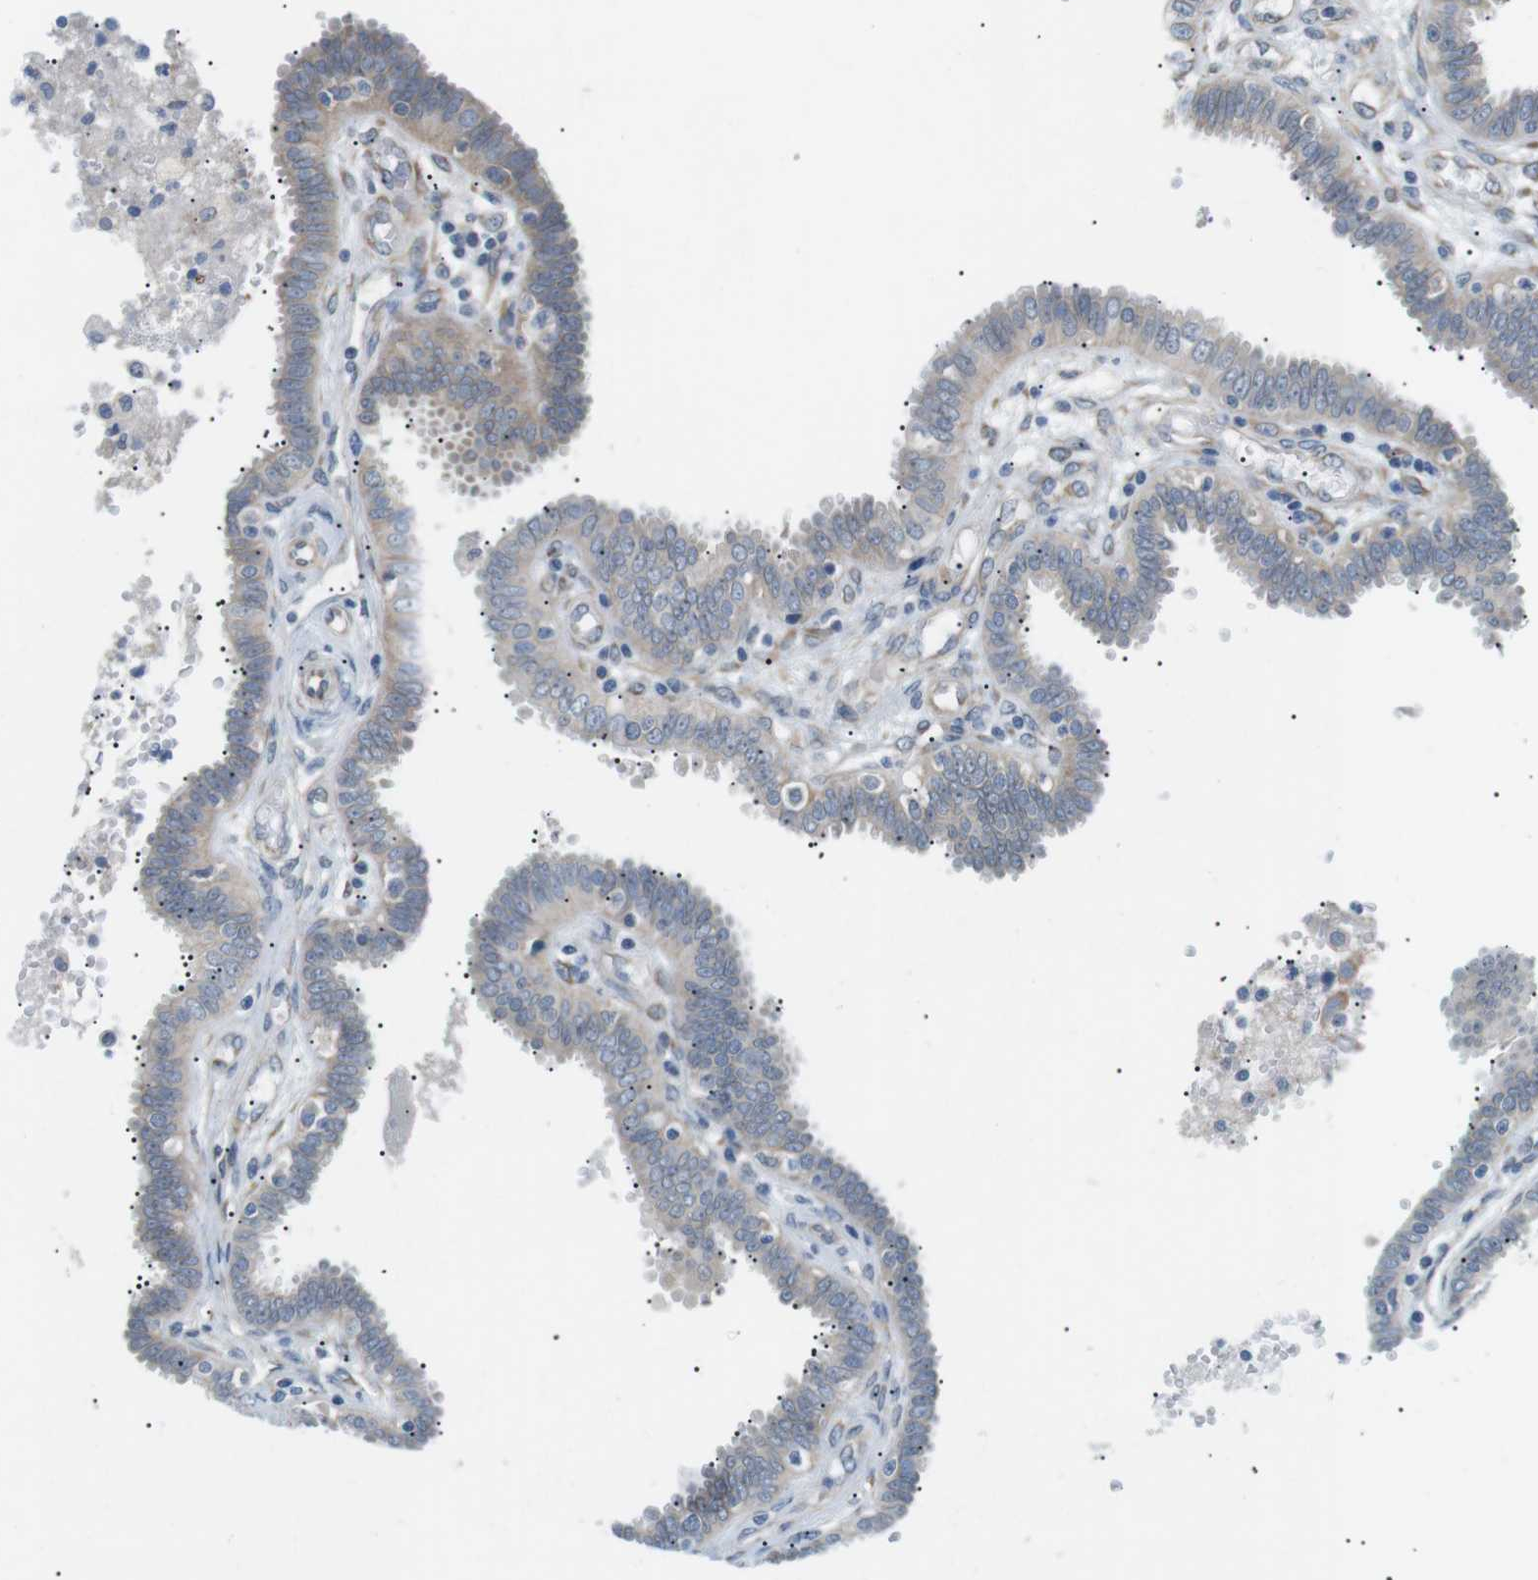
{"staining": {"intensity": "negative", "quantity": "none", "location": "none"}, "tissue": "fallopian tube", "cell_type": "Glandular cells", "image_type": "normal", "snomed": [{"axis": "morphology", "description": "Normal tissue, NOS"}, {"axis": "topography", "description": "Fallopian tube"}], "caption": "This is an immunohistochemistry micrograph of normal human fallopian tube. There is no positivity in glandular cells.", "gene": "MTARC2", "patient": {"sex": "female", "age": 32}}